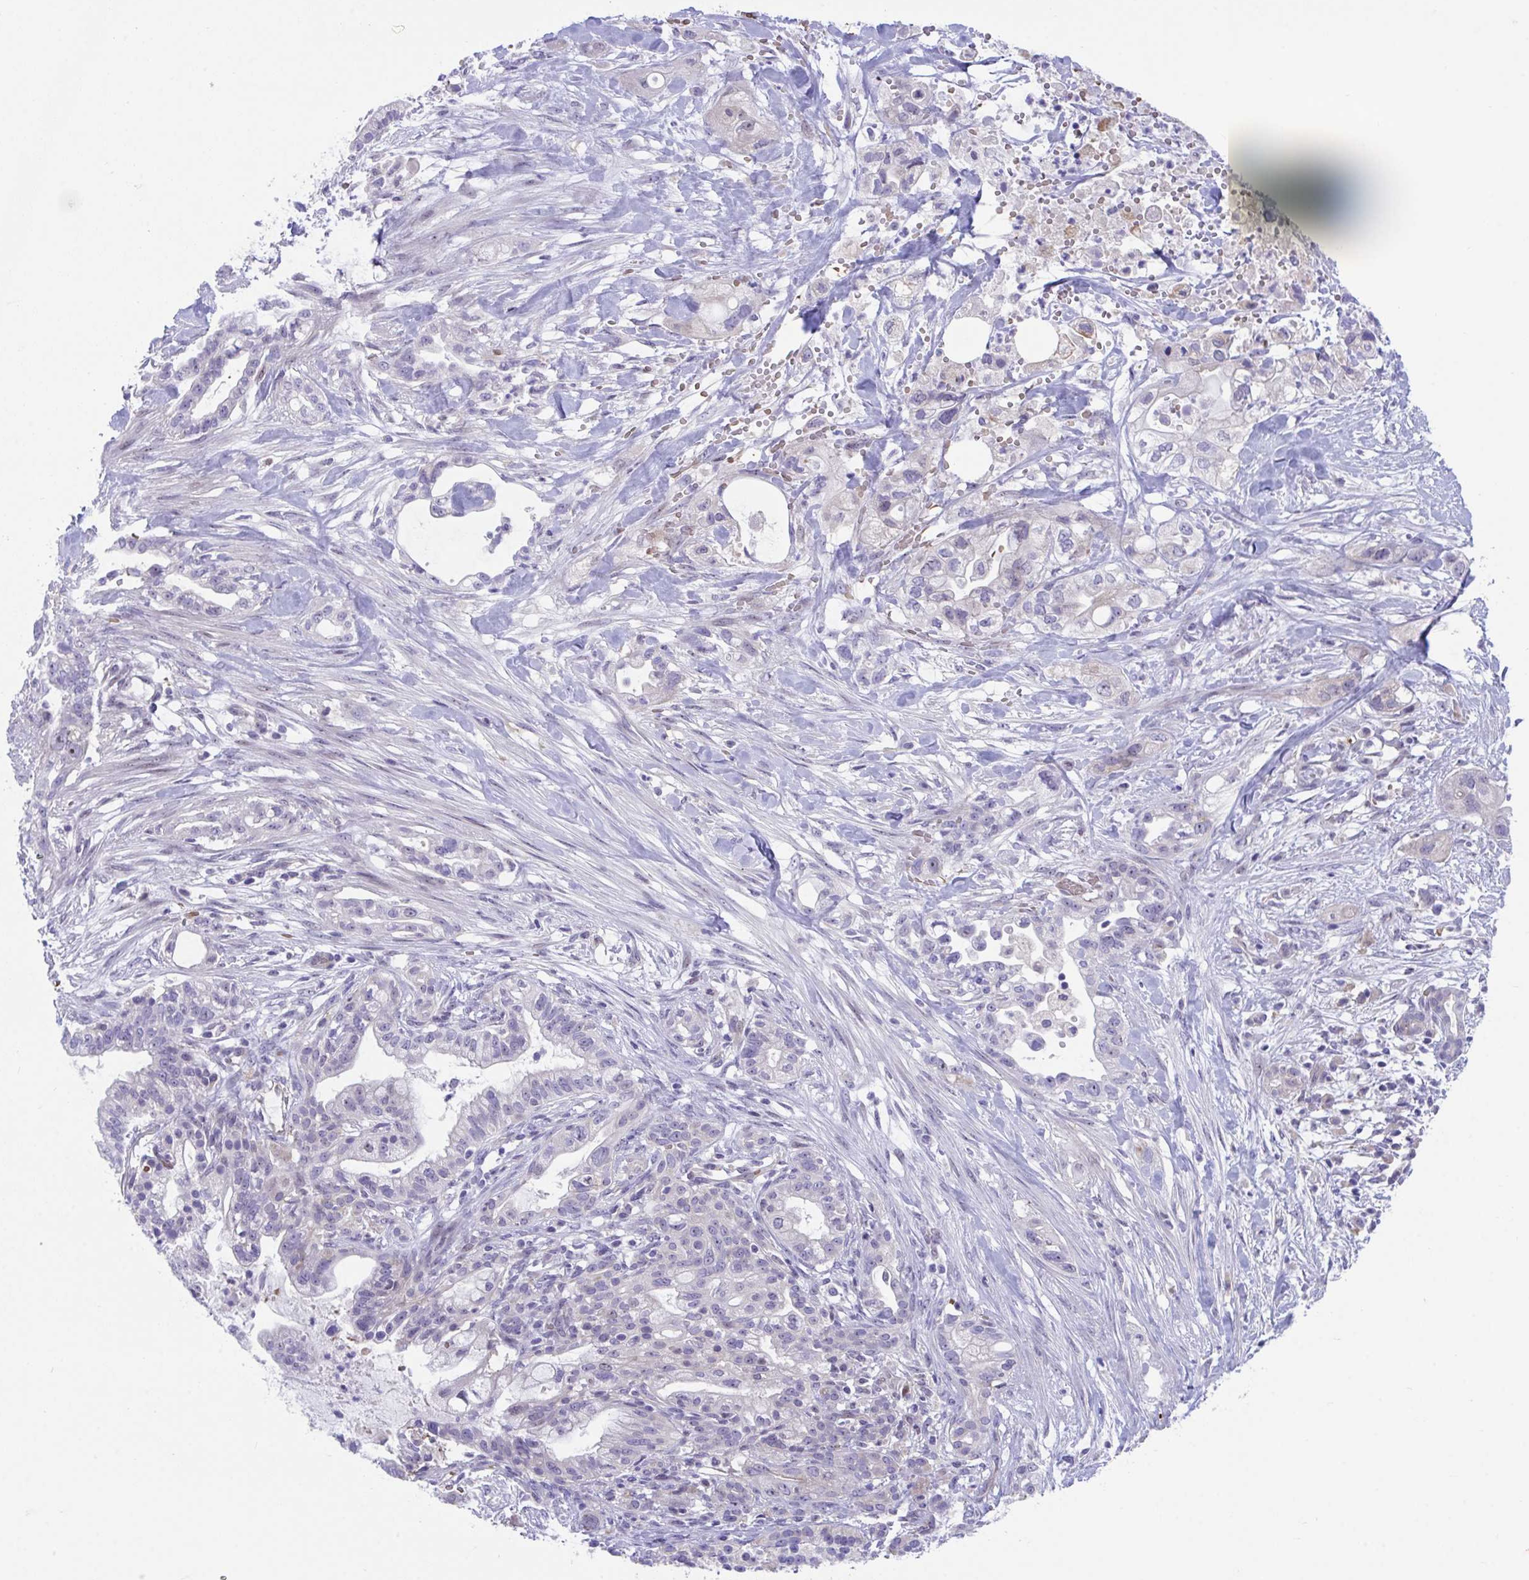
{"staining": {"intensity": "negative", "quantity": "none", "location": "none"}, "tissue": "pancreatic cancer", "cell_type": "Tumor cells", "image_type": "cancer", "snomed": [{"axis": "morphology", "description": "Adenocarcinoma, NOS"}, {"axis": "topography", "description": "Pancreas"}], "caption": "The immunohistochemistry (IHC) histopathology image has no significant staining in tumor cells of pancreatic adenocarcinoma tissue.", "gene": "CENPQ", "patient": {"sex": "male", "age": 44}}